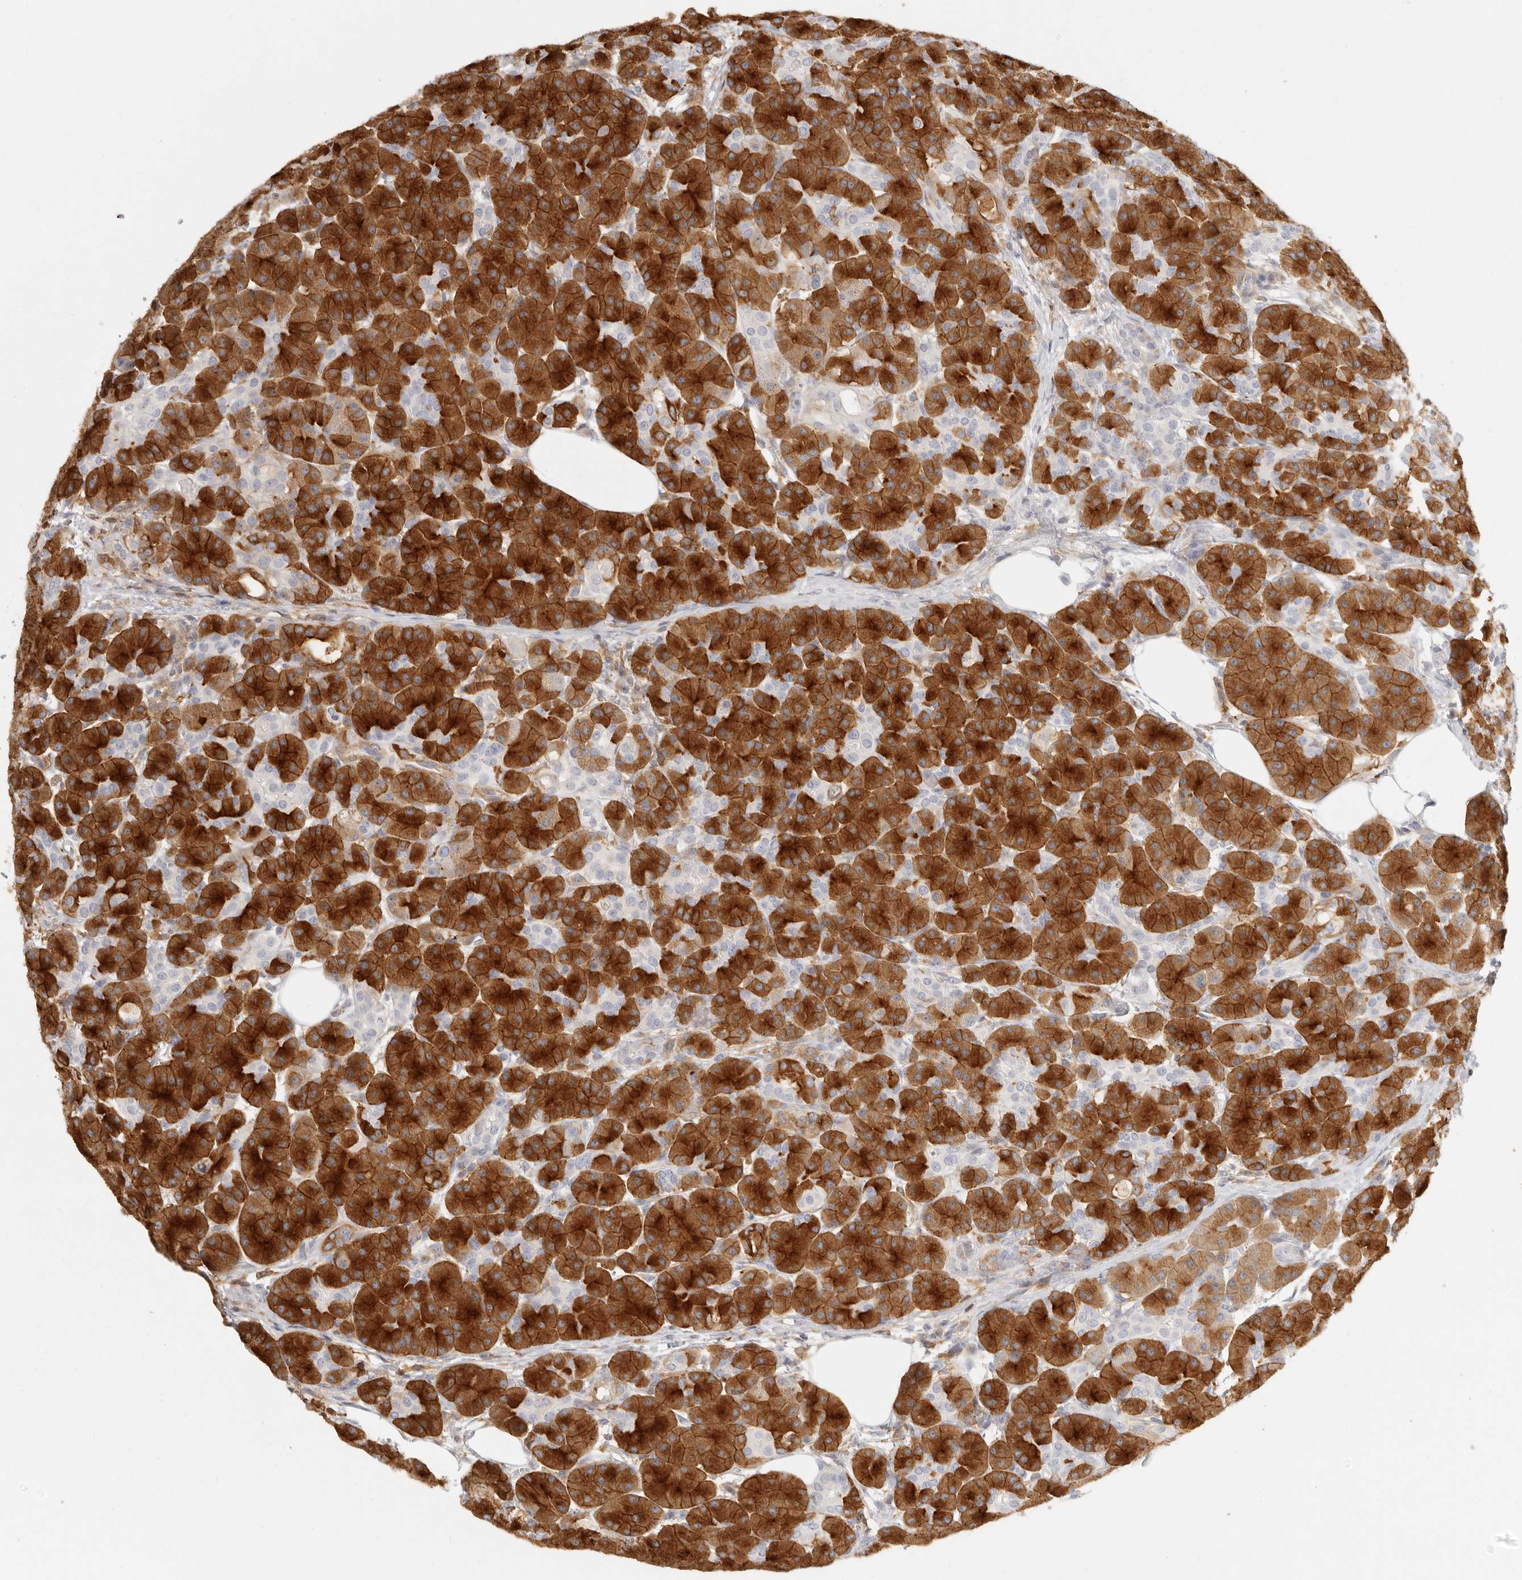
{"staining": {"intensity": "strong", "quantity": ">75%", "location": "cytoplasmic/membranous"}, "tissue": "pancreas", "cell_type": "Exocrine glandular cells", "image_type": "normal", "snomed": [{"axis": "morphology", "description": "Normal tissue, NOS"}, {"axis": "topography", "description": "Pancreas"}], "caption": "DAB immunohistochemical staining of normal pancreas demonstrates strong cytoplasmic/membranous protein expression in about >75% of exocrine glandular cells. (Brightfield microscopy of DAB IHC at high magnification).", "gene": "NIBAN1", "patient": {"sex": "male", "age": 63}}